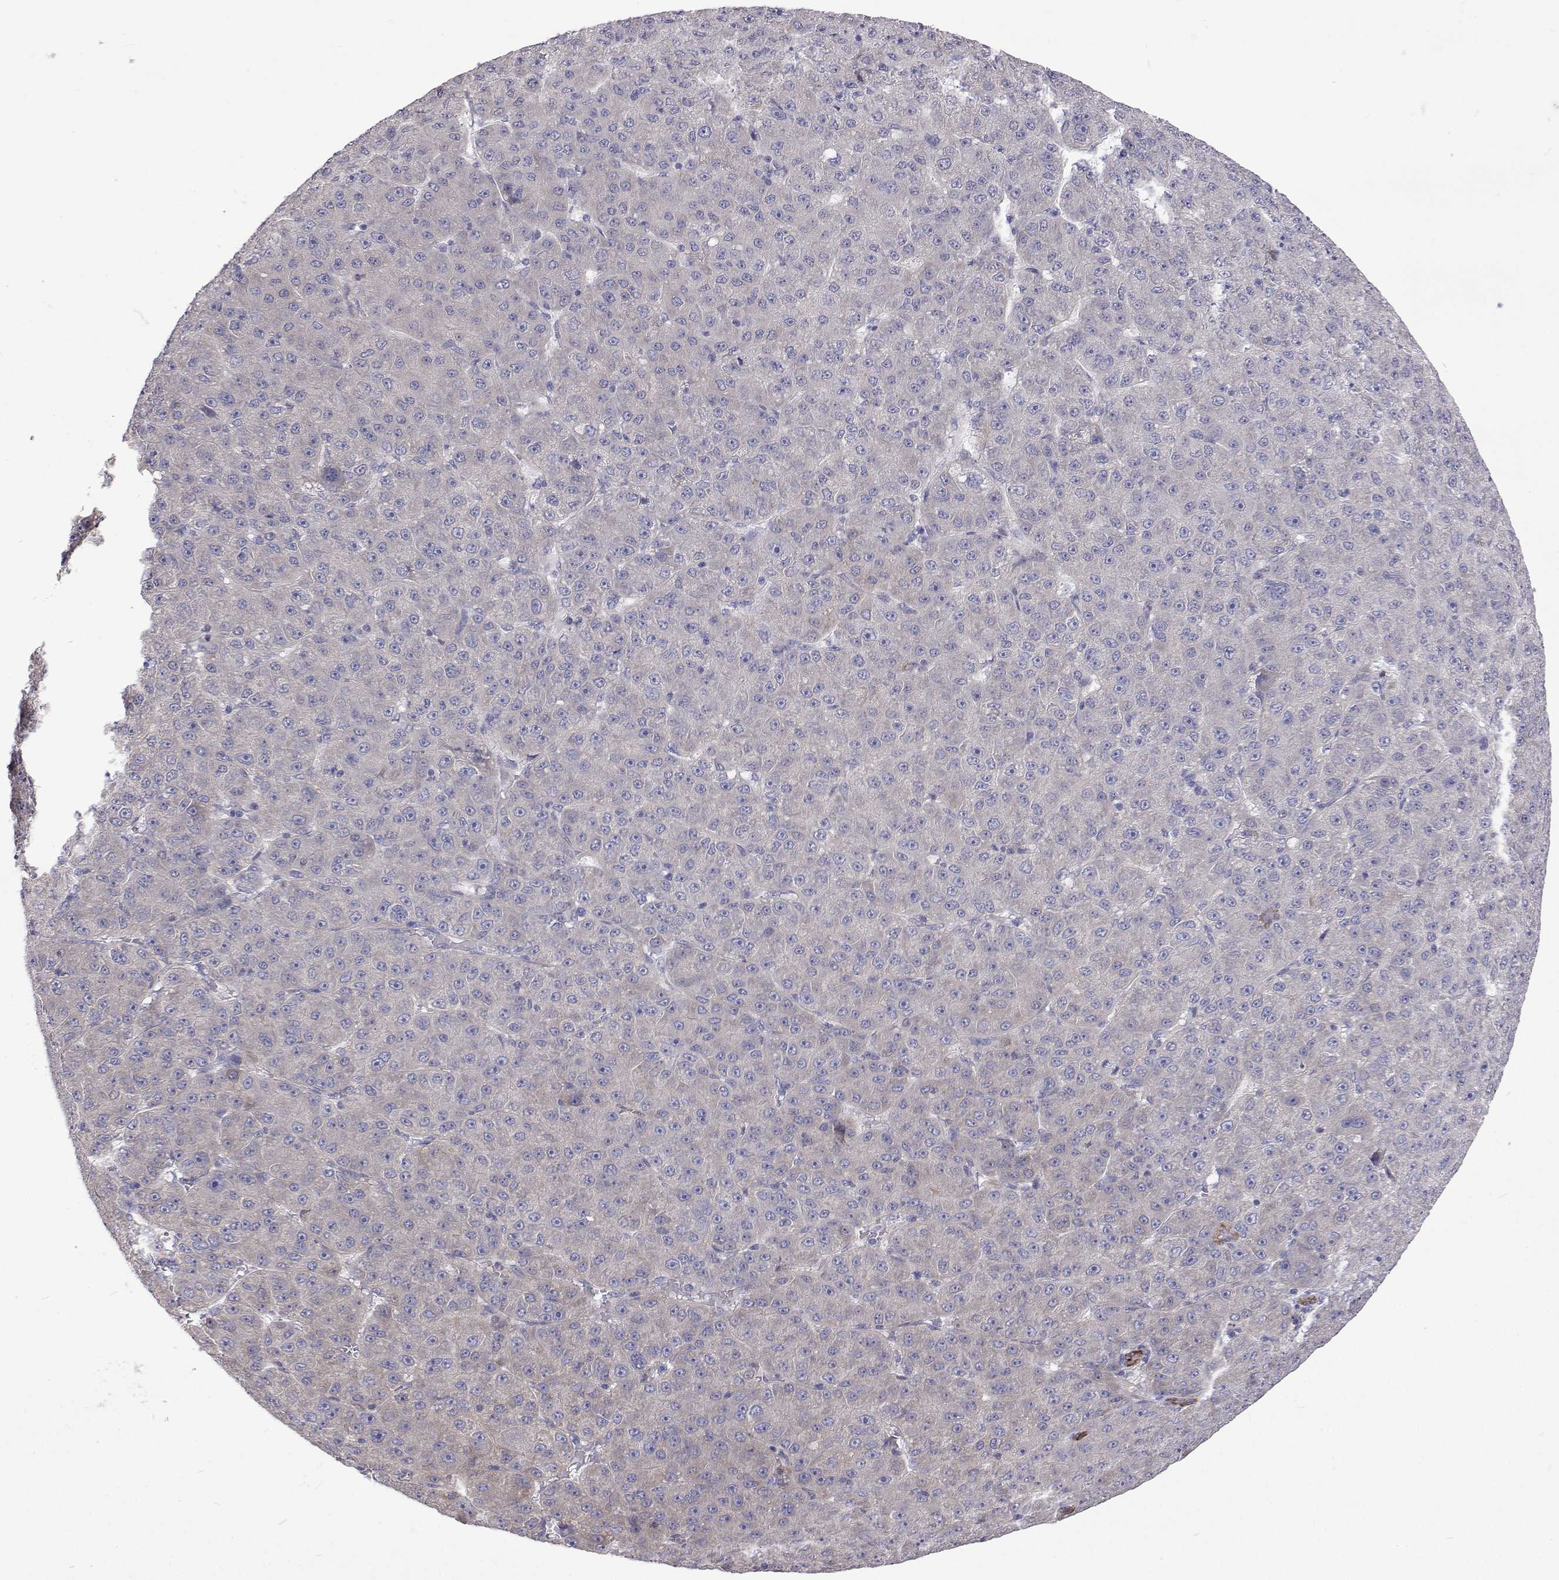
{"staining": {"intensity": "negative", "quantity": "none", "location": "none"}, "tissue": "liver cancer", "cell_type": "Tumor cells", "image_type": "cancer", "snomed": [{"axis": "morphology", "description": "Carcinoma, Hepatocellular, NOS"}, {"axis": "topography", "description": "Liver"}], "caption": "Hepatocellular carcinoma (liver) was stained to show a protein in brown. There is no significant staining in tumor cells.", "gene": "NPR3", "patient": {"sex": "male", "age": 67}}